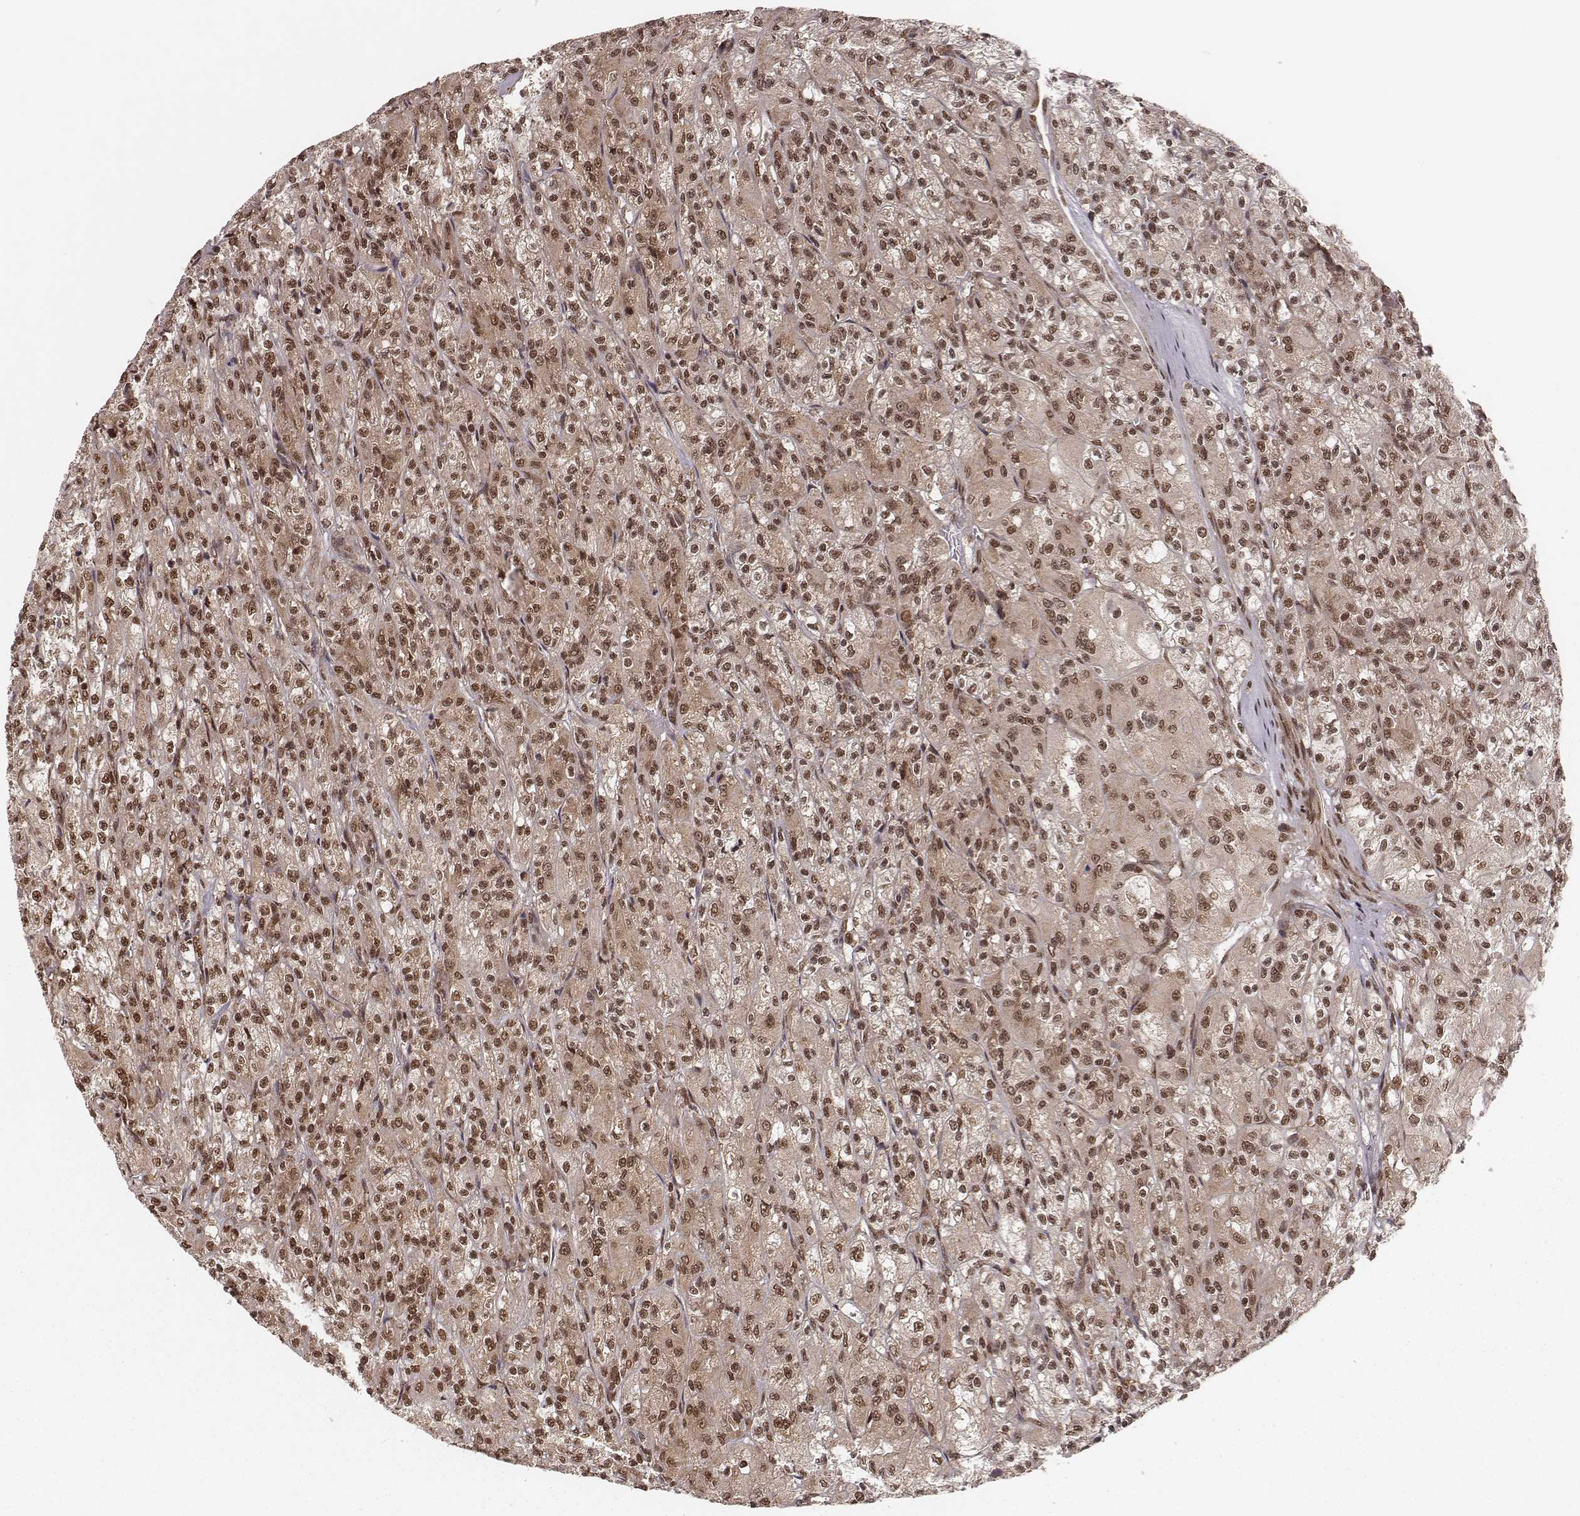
{"staining": {"intensity": "moderate", "quantity": ">75%", "location": "nuclear"}, "tissue": "renal cancer", "cell_type": "Tumor cells", "image_type": "cancer", "snomed": [{"axis": "morphology", "description": "Adenocarcinoma, NOS"}, {"axis": "topography", "description": "Kidney"}], "caption": "Immunohistochemistry micrograph of renal cancer stained for a protein (brown), which exhibits medium levels of moderate nuclear staining in about >75% of tumor cells.", "gene": "NFX1", "patient": {"sex": "female", "age": 70}}